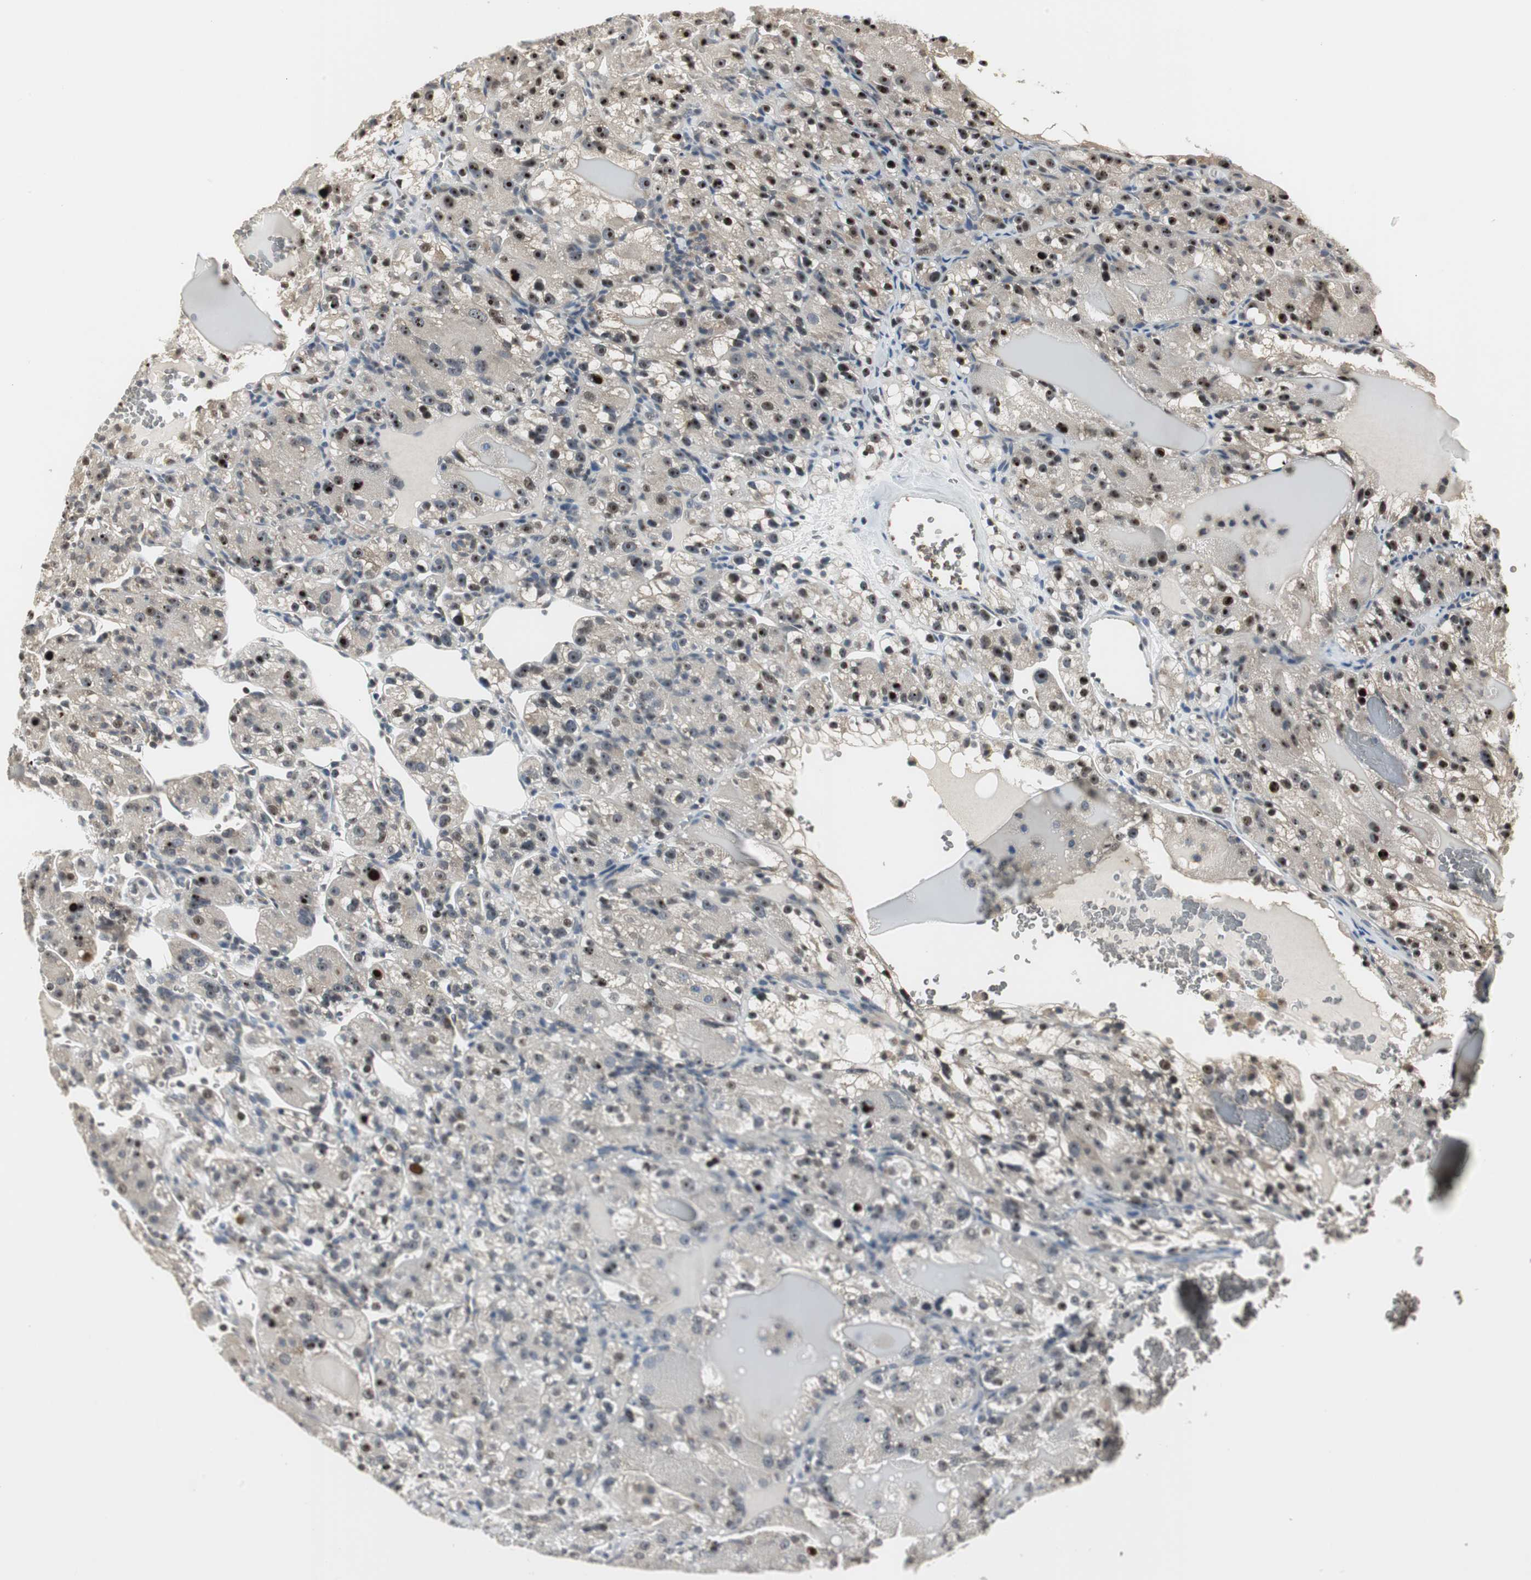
{"staining": {"intensity": "weak", "quantity": "25%-75%", "location": "cytoplasmic/membranous,nuclear"}, "tissue": "renal cancer", "cell_type": "Tumor cells", "image_type": "cancer", "snomed": [{"axis": "morphology", "description": "Normal tissue, NOS"}, {"axis": "morphology", "description": "Adenocarcinoma, NOS"}, {"axis": "topography", "description": "Kidney"}], "caption": "Tumor cells exhibit weak cytoplasmic/membranous and nuclear positivity in about 25%-75% of cells in renal cancer (adenocarcinoma). (IHC, brightfield microscopy, high magnification).", "gene": "CCT5", "patient": {"sex": "male", "age": 61}}